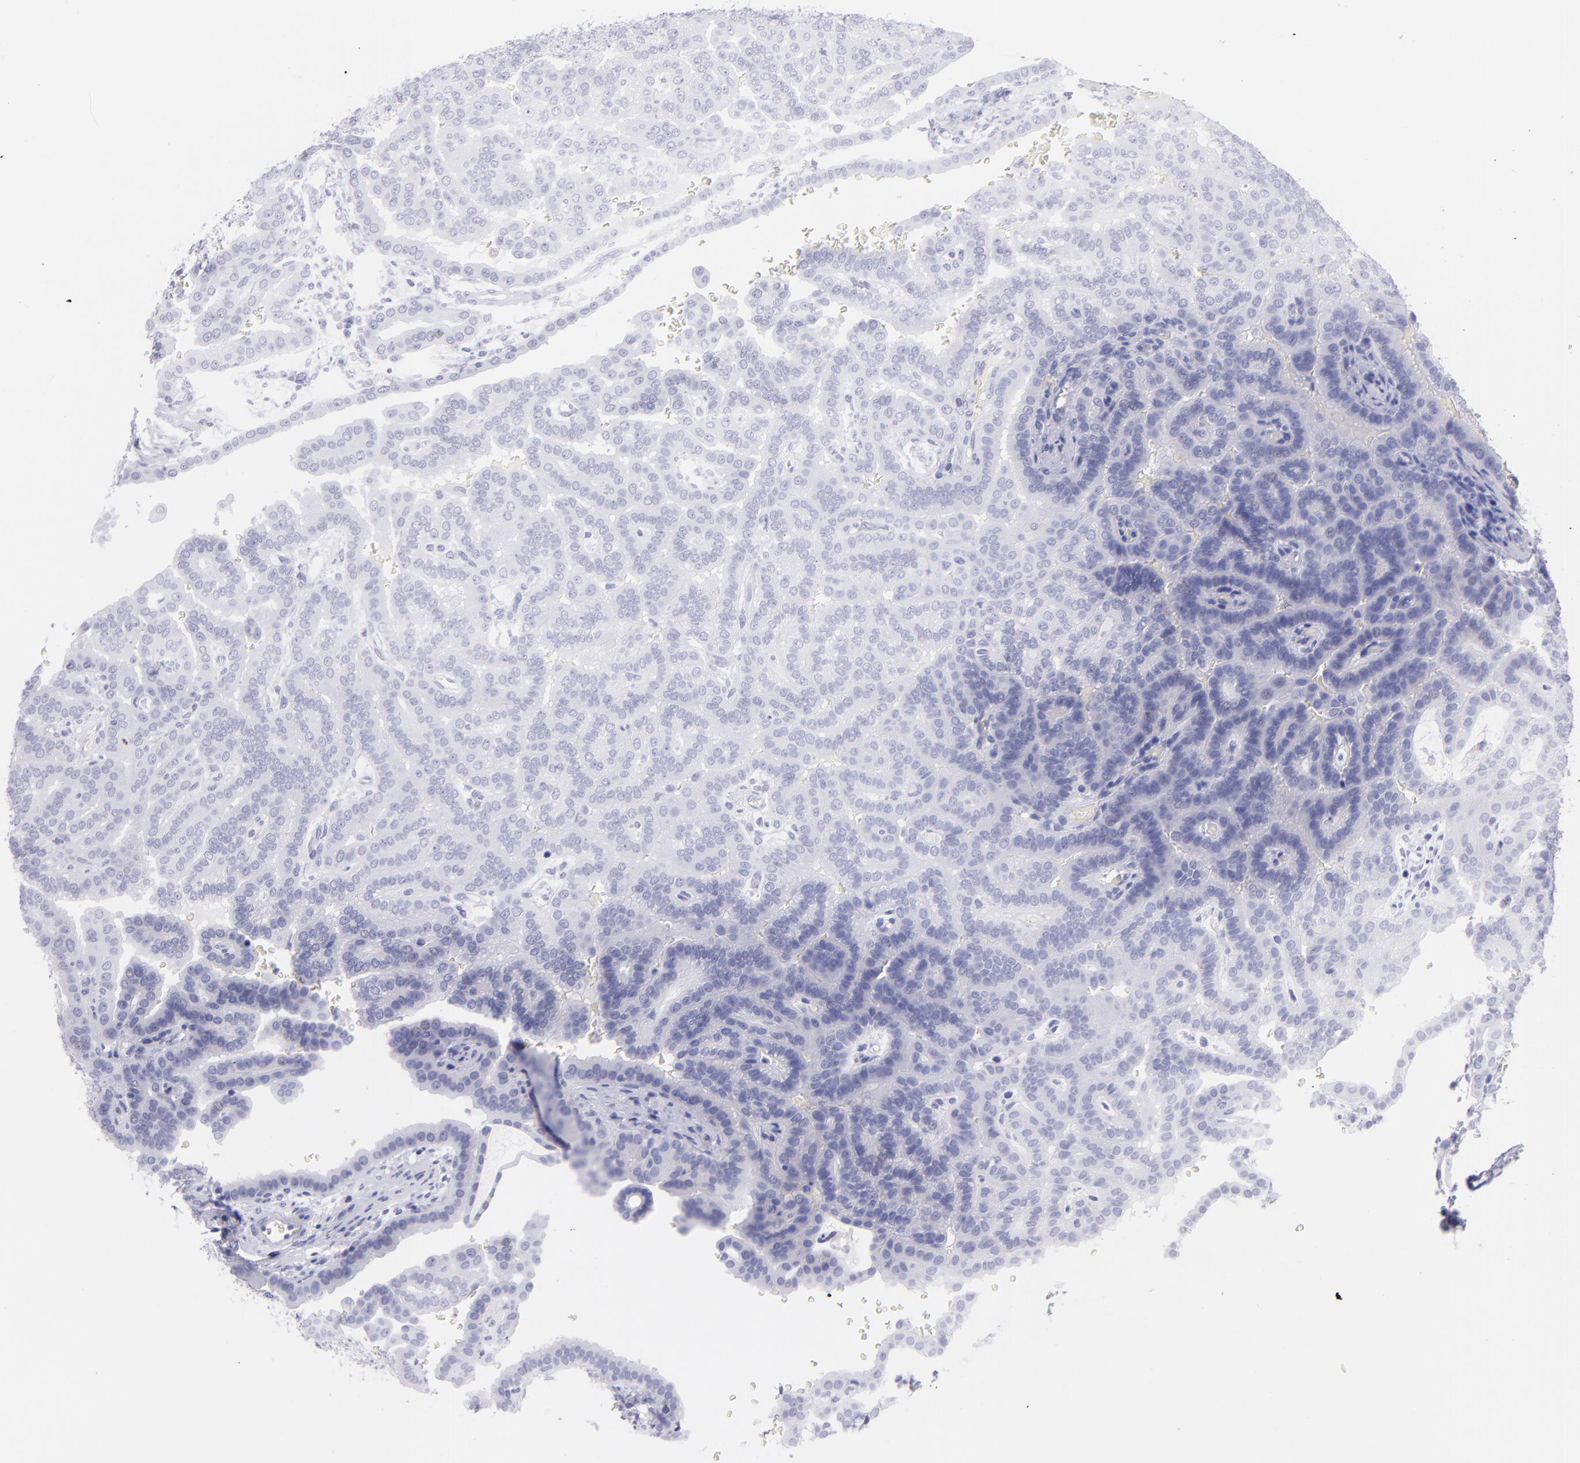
{"staining": {"intensity": "negative", "quantity": "none", "location": "none"}, "tissue": "renal cancer", "cell_type": "Tumor cells", "image_type": "cancer", "snomed": [{"axis": "morphology", "description": "Adenocarcinoma, NOS"}, {"axis": "topography", "description": "Kidney"}], "caption": "Renal cancer was stained to show a protein in brown. There is no significant expression in tumor cells.", "gene": "CNP", "patient": {"sex": "male", "age": 61}}